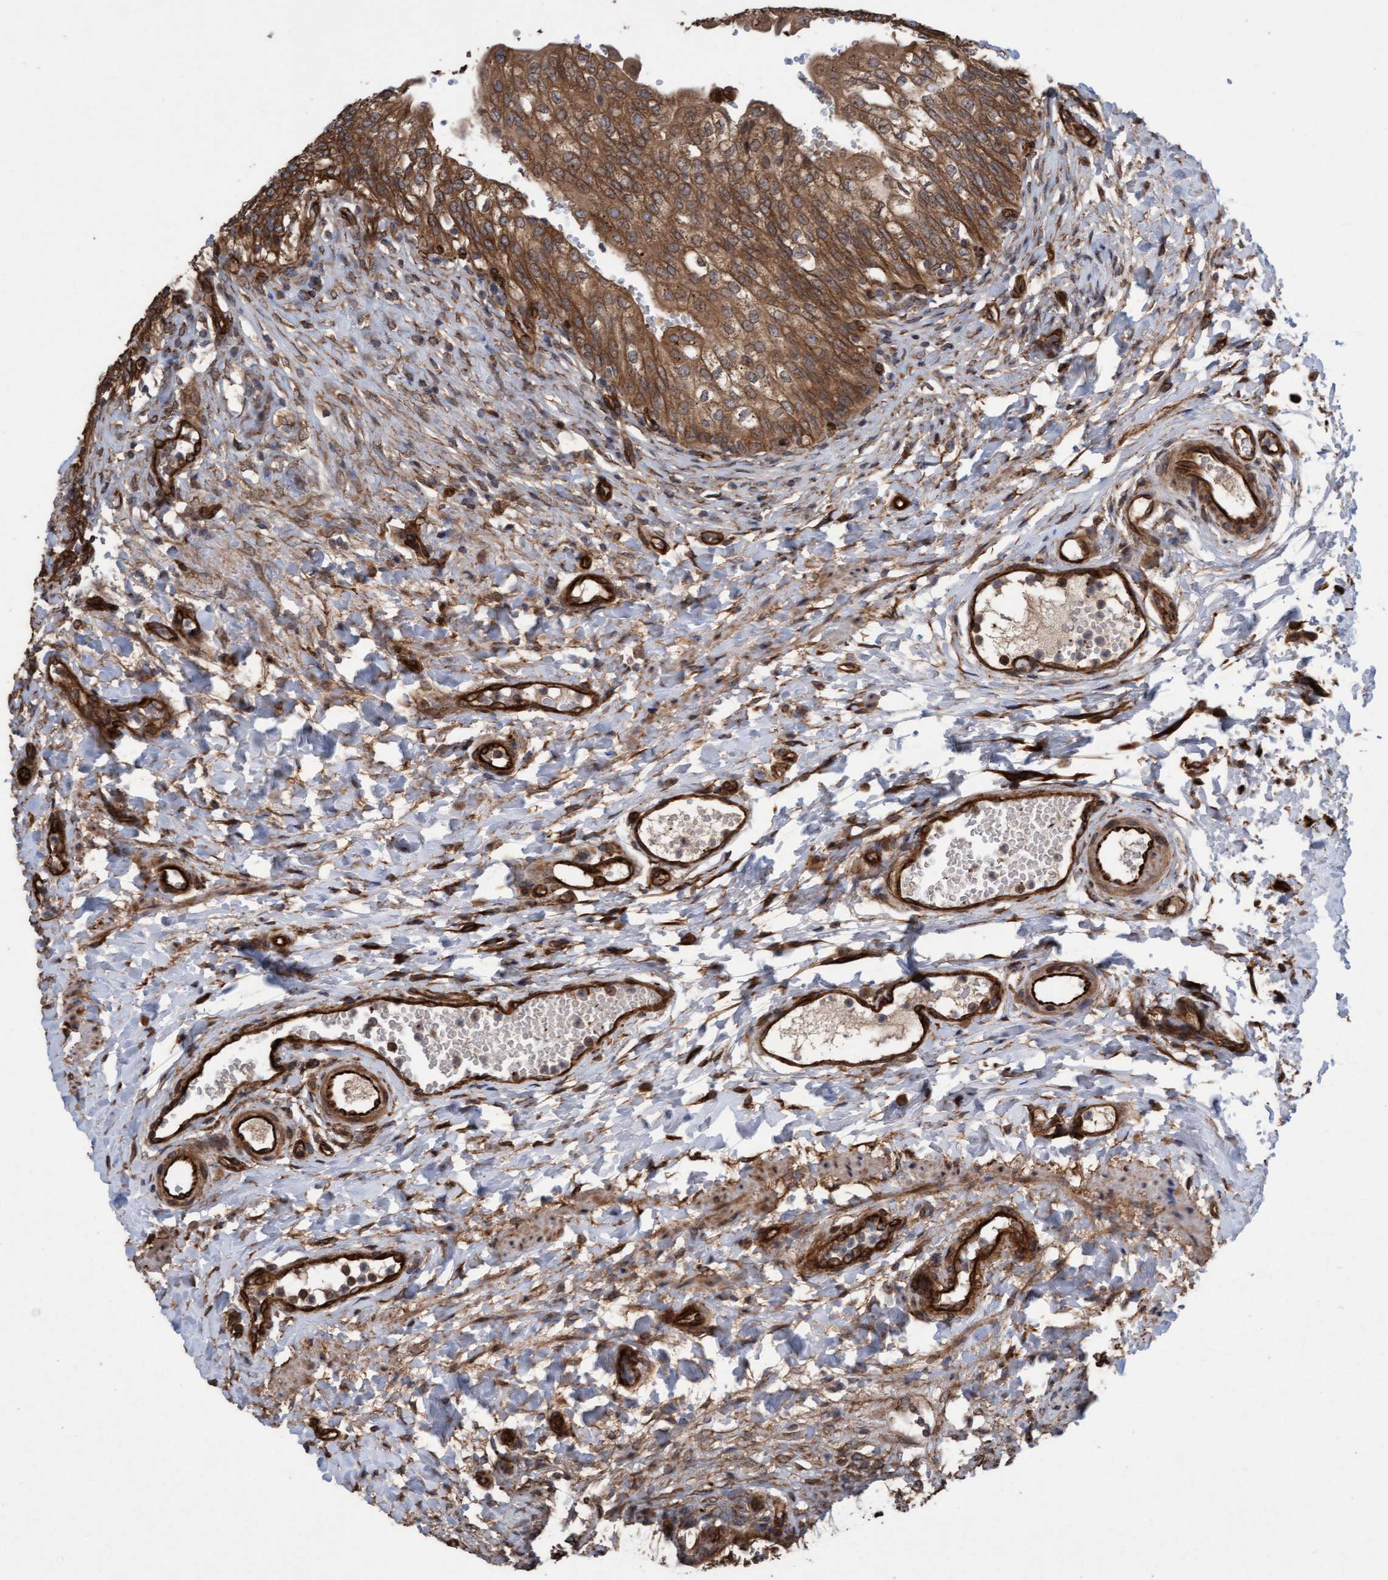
{"staining": {"intensity": "strong", "quantity": ">75%", "location": "cytoplasmic/membranous"}, "tissue": "urinary bladder", "cell_type": "Urothelial cells", "image_type": "normal", "snomed": [{"axis": "morphology", "description": "Urothelial carcinoma, High grade"}, {"axis": "topography", "description": "Urinary bladder"}], "caption": "Brown immunohistochemical staining in normal human urinary bladder reveals strong cytoplasmic/membranous positivity in about >75% of urothelial cells. The protein is stained brown, and the nuclei are stained in blue (DAB (3,3'-diaminobenzidine) IHC with brightfield microscopy, high magnification).", "gene": "CDC42EP4", "patient": {"sex": "male", "age": 46}}